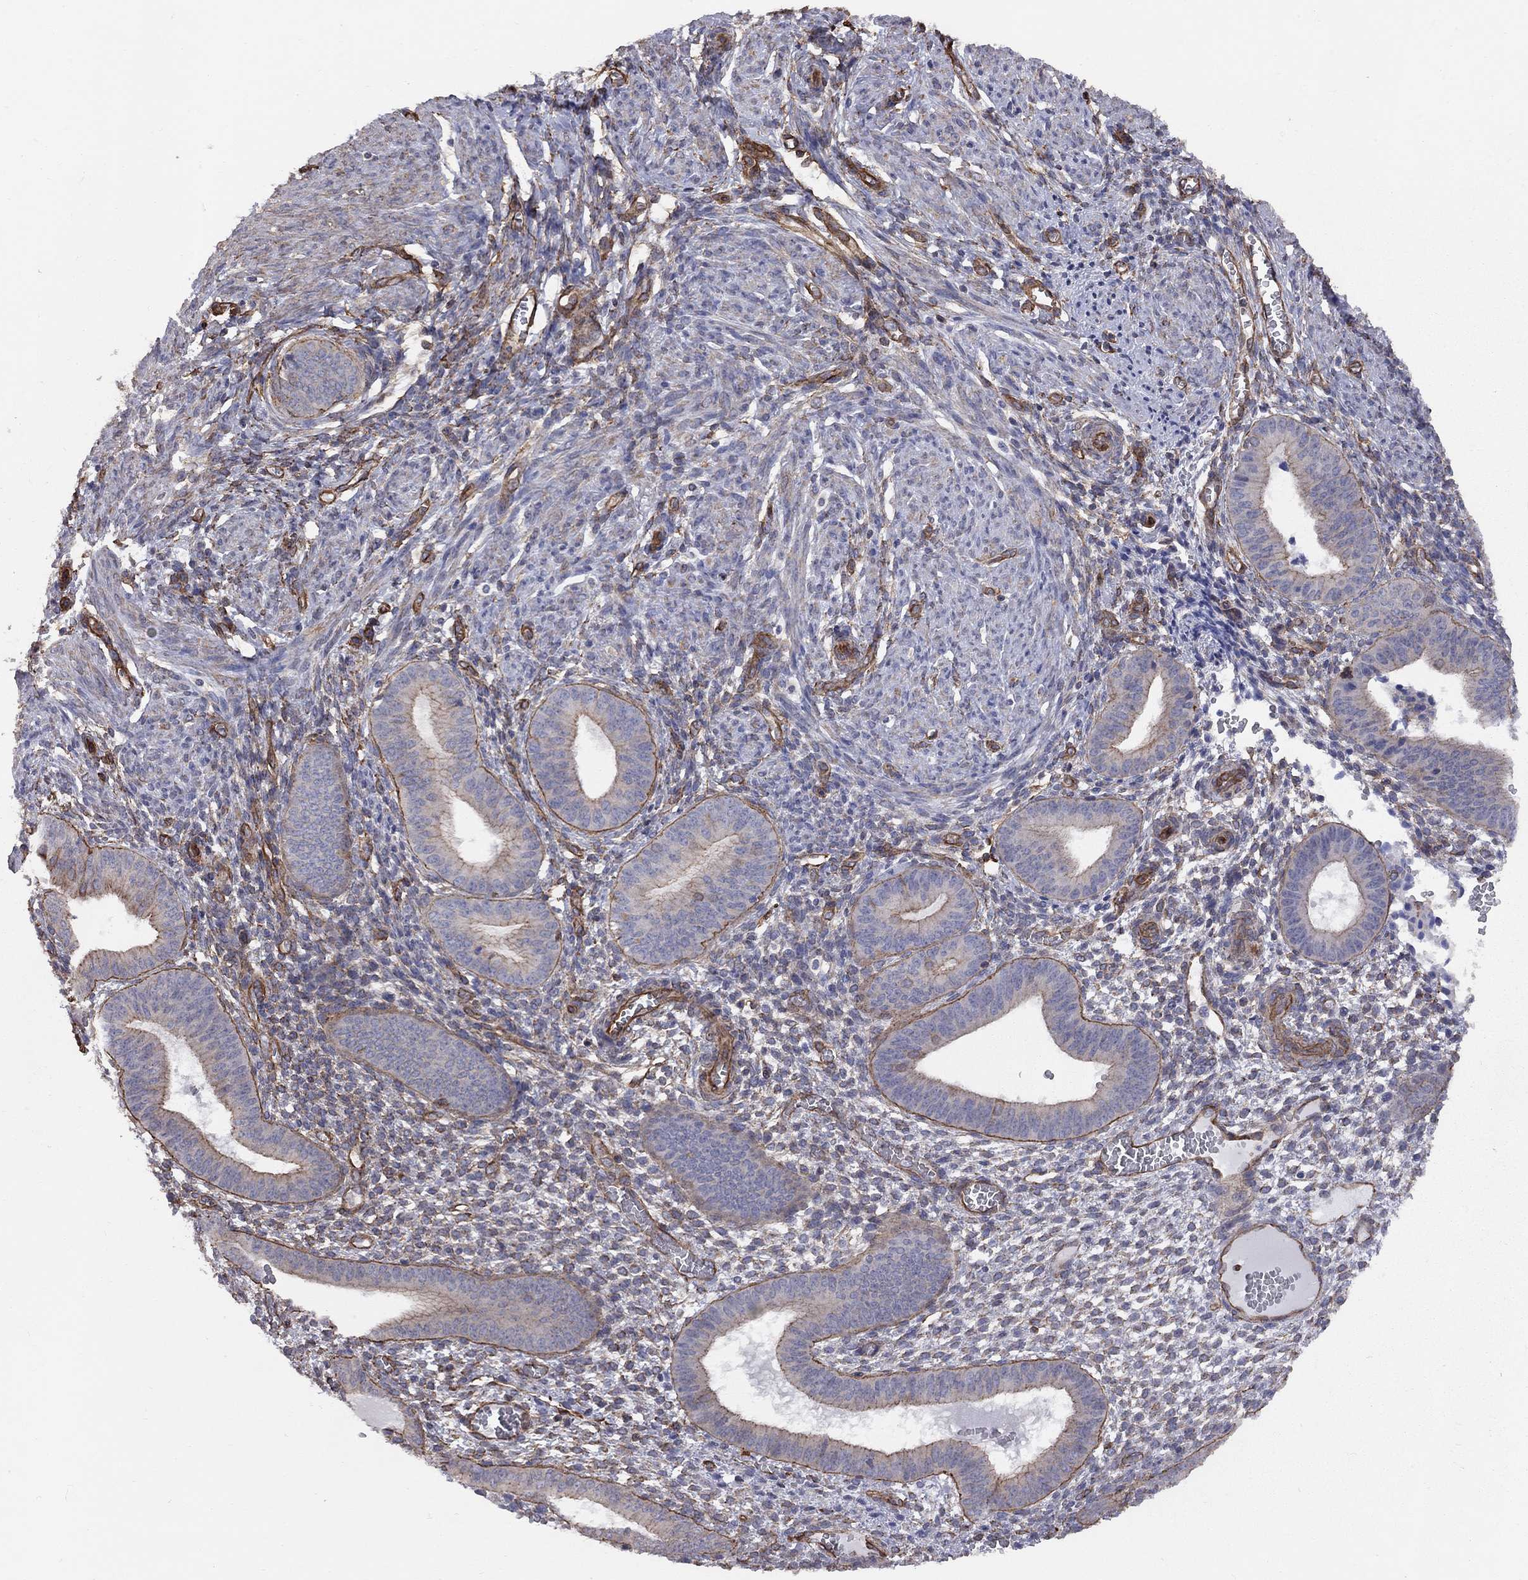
{"staining": {"intensity": "negative", "quantity": "none", "location": "none"}, "tissue": "endometrium", "cell_type": "Cells in endometrial stroma", "image_type": "normal", "snomed": [{"axis": "morphology", "description": "Normal tissue, NOS"}, {"axis": "topography", "description": "Endometrium"}], "caption": "IHC photomicrograph of unremarkable endometrium: human endometrium stained with DAB (3,3'-diaminobenzidine) displays no significant protein positivity in cells in endometrial stroma.", "gene": "BICDL2", "patient": {"sex": "female", "age": 42}}